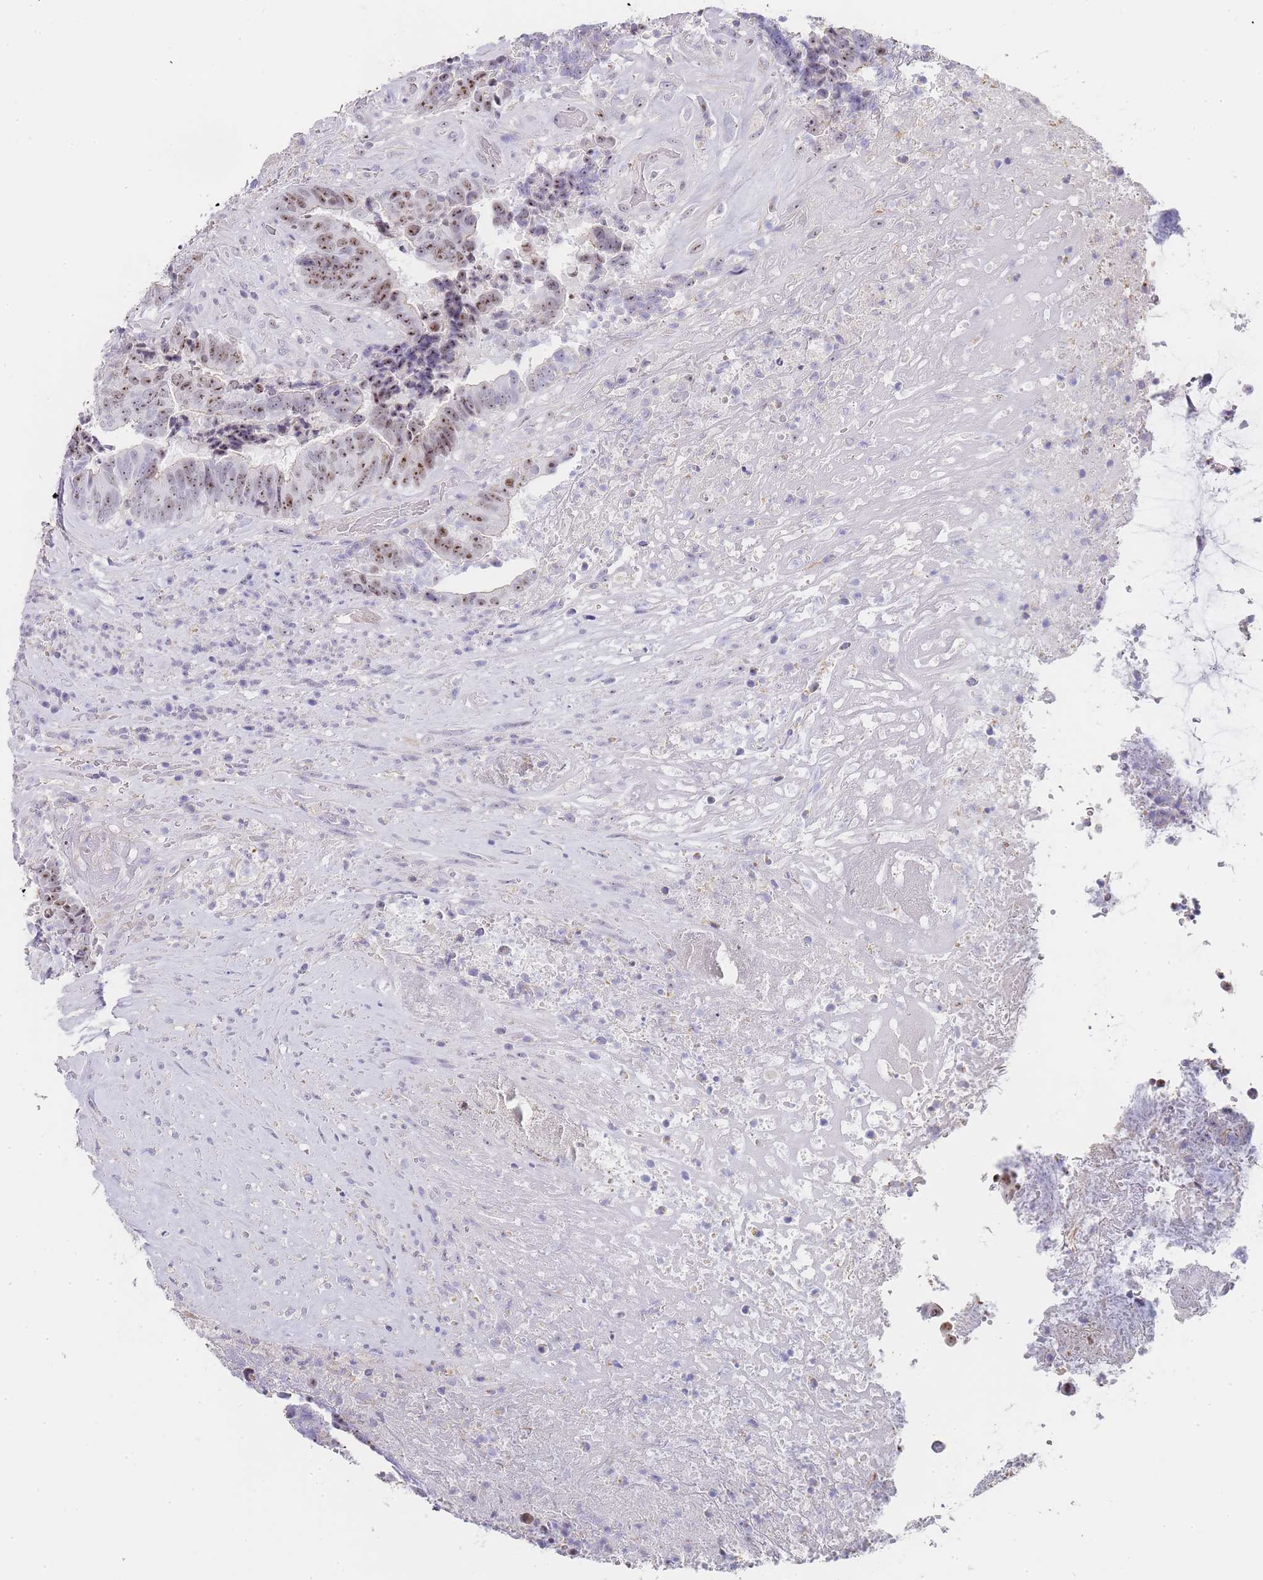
{"staining": {"intensity": "moderate", "quantity": ">75%", "location": "cytoplasmic/membranous,nuclear"}, "tissue": "colorectal cancer", "cell_type": "Tumor cells", "image_type": "cancer", "snomed": [{"axis": "morphology", "description": "Adenocarcinoma, NOS"}, {"axis": "topography", "description": "Rectum"}], "caption": "Immunohistochemistry micrograph of neoplastic tissue: human colorectal cancer (adenocarcinoma) stained using IHC exhibits medium levels of moderate protein expression localized specifically in the cytoplasmic/membranous and nuclear of tumor cells, appearing as a cytoplasmic/membranous and nuclear brown color.", "gene": "NOP14", "patient": {"sex": "male", "age": 72}}